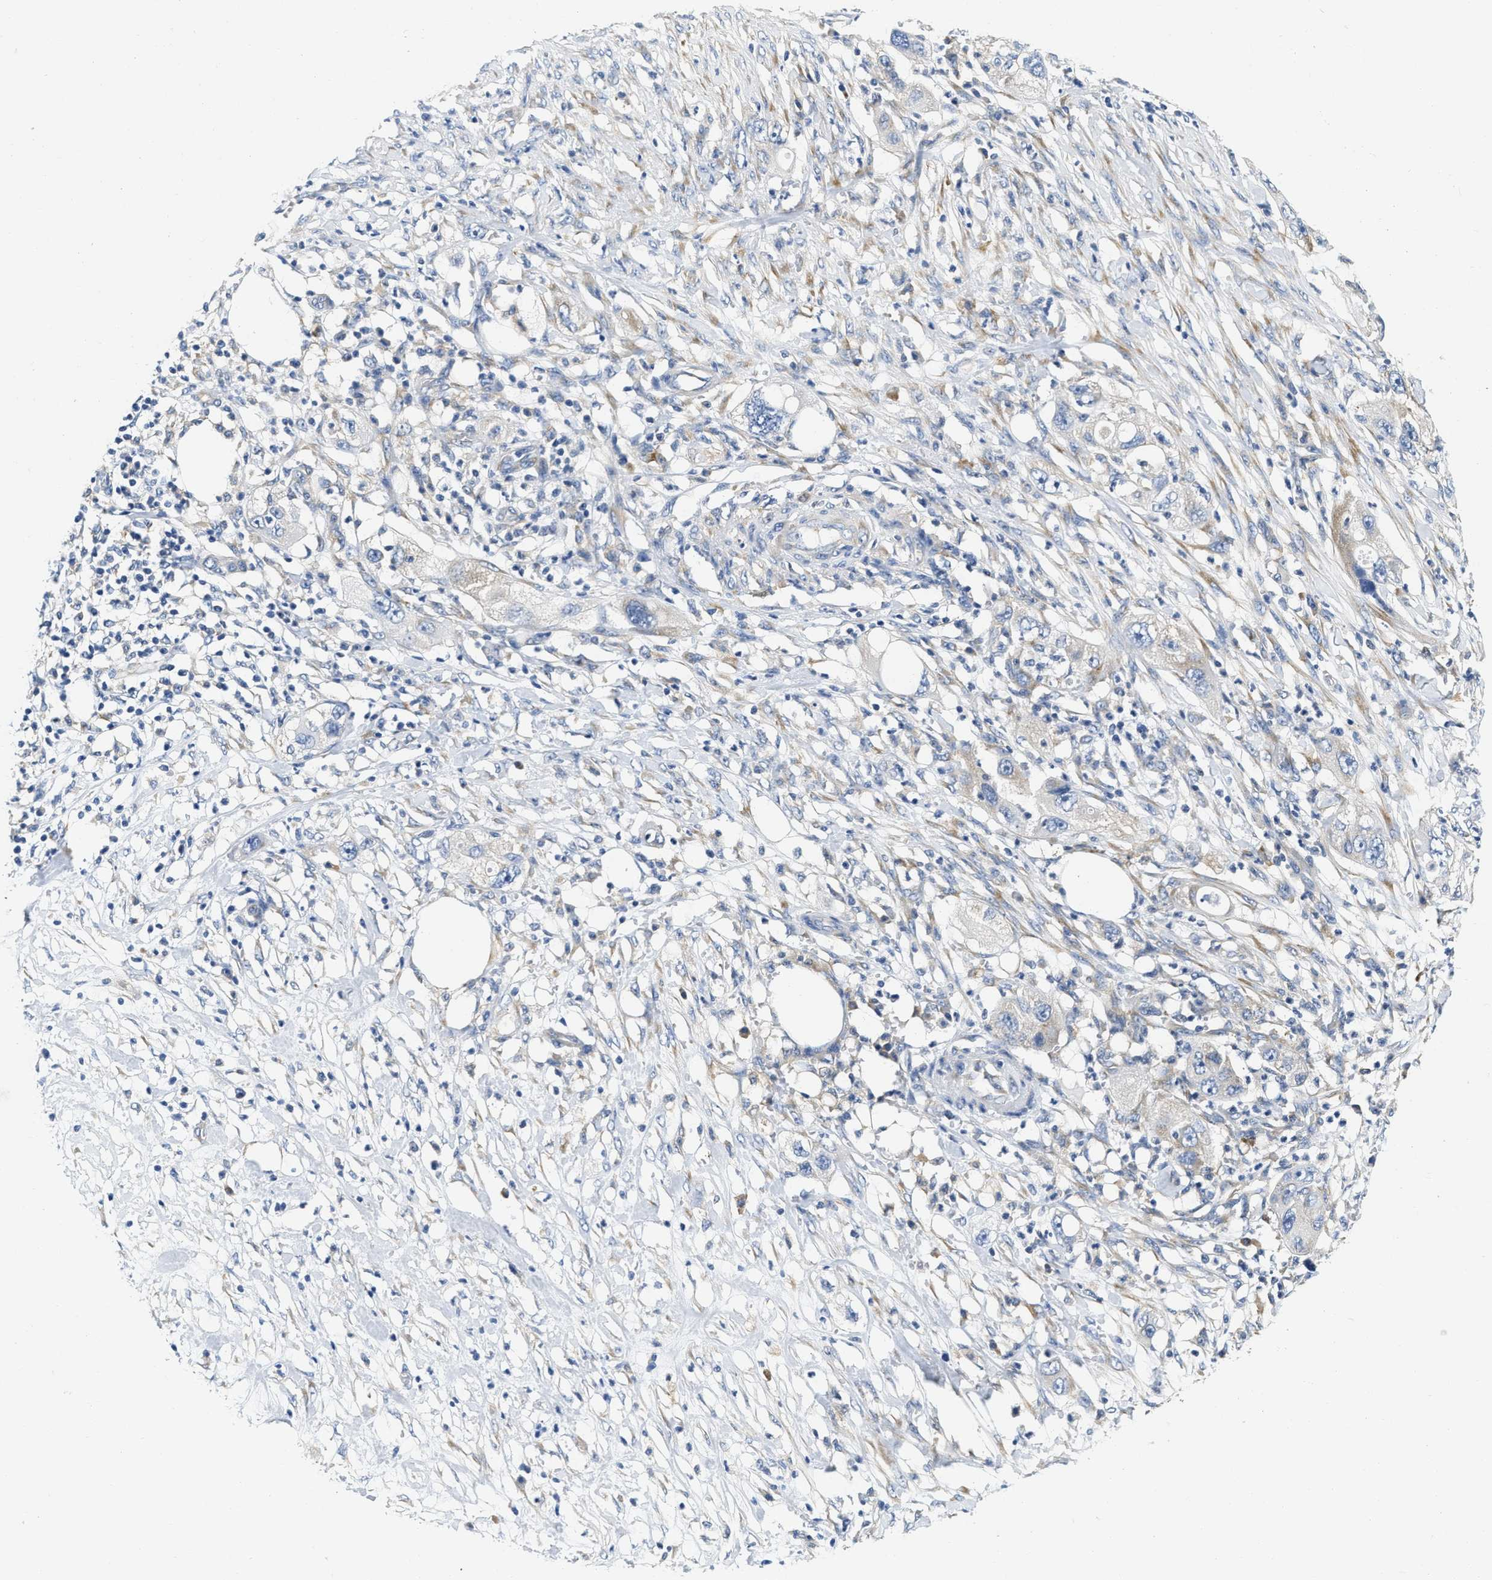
{"staining": {"intensity": "negative", "quantity": "none", "location": "none"}, "tissue": "pancreatic cancer", "cell_type": "Tumor cells", "image_type": "cancer", "snomed": [{"axis": "morphology", "description": "Adenocarcinoma, NOS"}, {"axis": "topography", "description": "Pancreas"}], "caption": "Immunohistochemical staining of pancreatic cancer exhibits no significant staining in tumor cells. The staining is performed using DAB brown chromogen with nuclei counter-stained in using hematoxylin.", "gene": "EIF2AK2", "patient": {"sex": "female", "age": 78}}